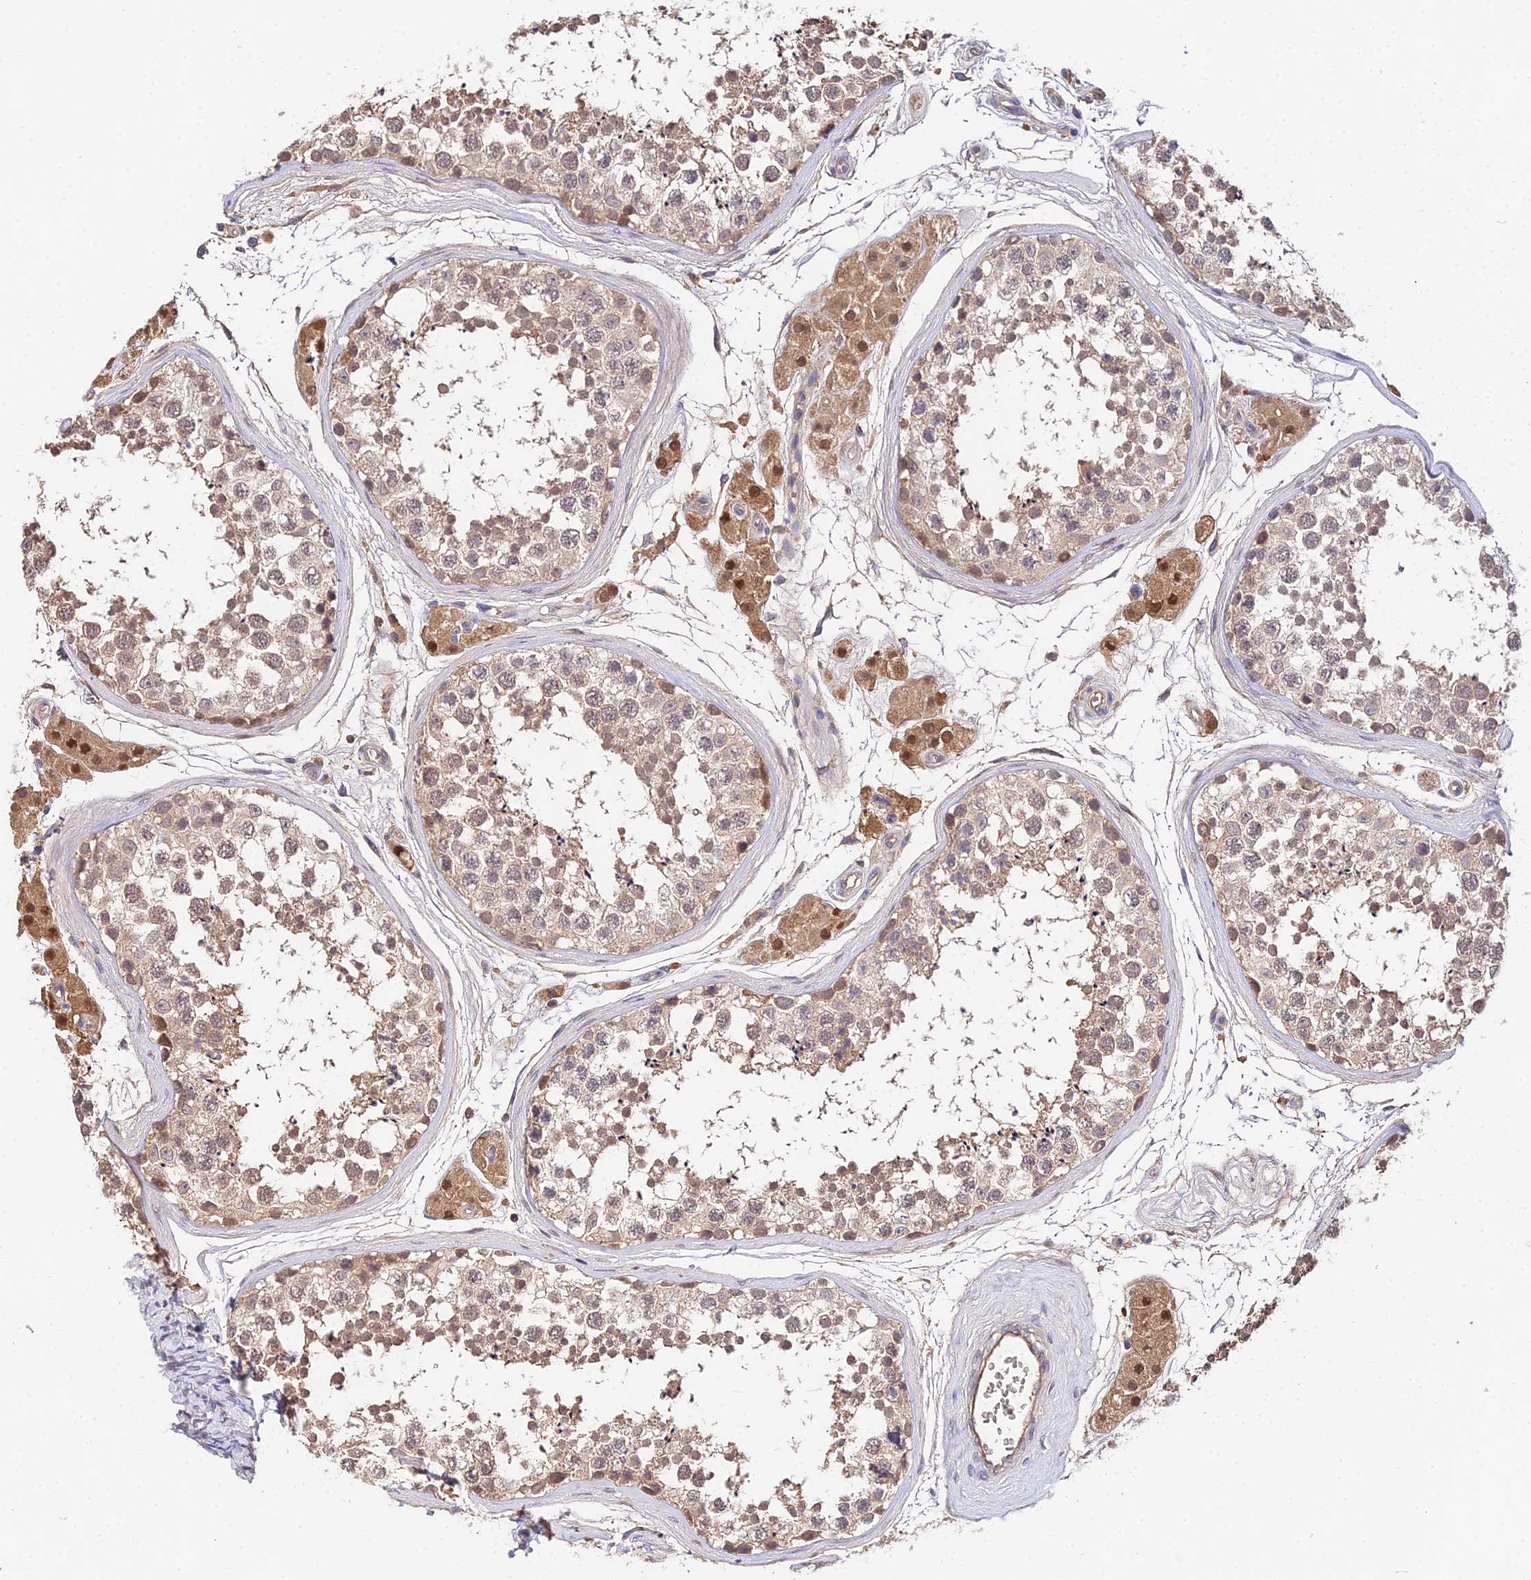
{"staining": {"intensity": "weak", "quantity": "25%-75%", "location": "cytoplasmic/membranous"}, "tissue": "testis", "cell_type": "Cells in seminiferous ducts", "image_type": "normal", "snomed": [{"axis": "morphology", "description": "Normal tissue, NOS"}, {"axis": "topography", "description": "Testis"}], "caption": "IHC of benign testis demonstrates low levels of weak cytoplasmic/membranous expression in about 25%-75% of cells in seminiferous ducts. (DAB = brown stain, brightfield microscopy at high magnification).", "gene": "FBP1", "patient": {"sex": "male", "age": 56}}